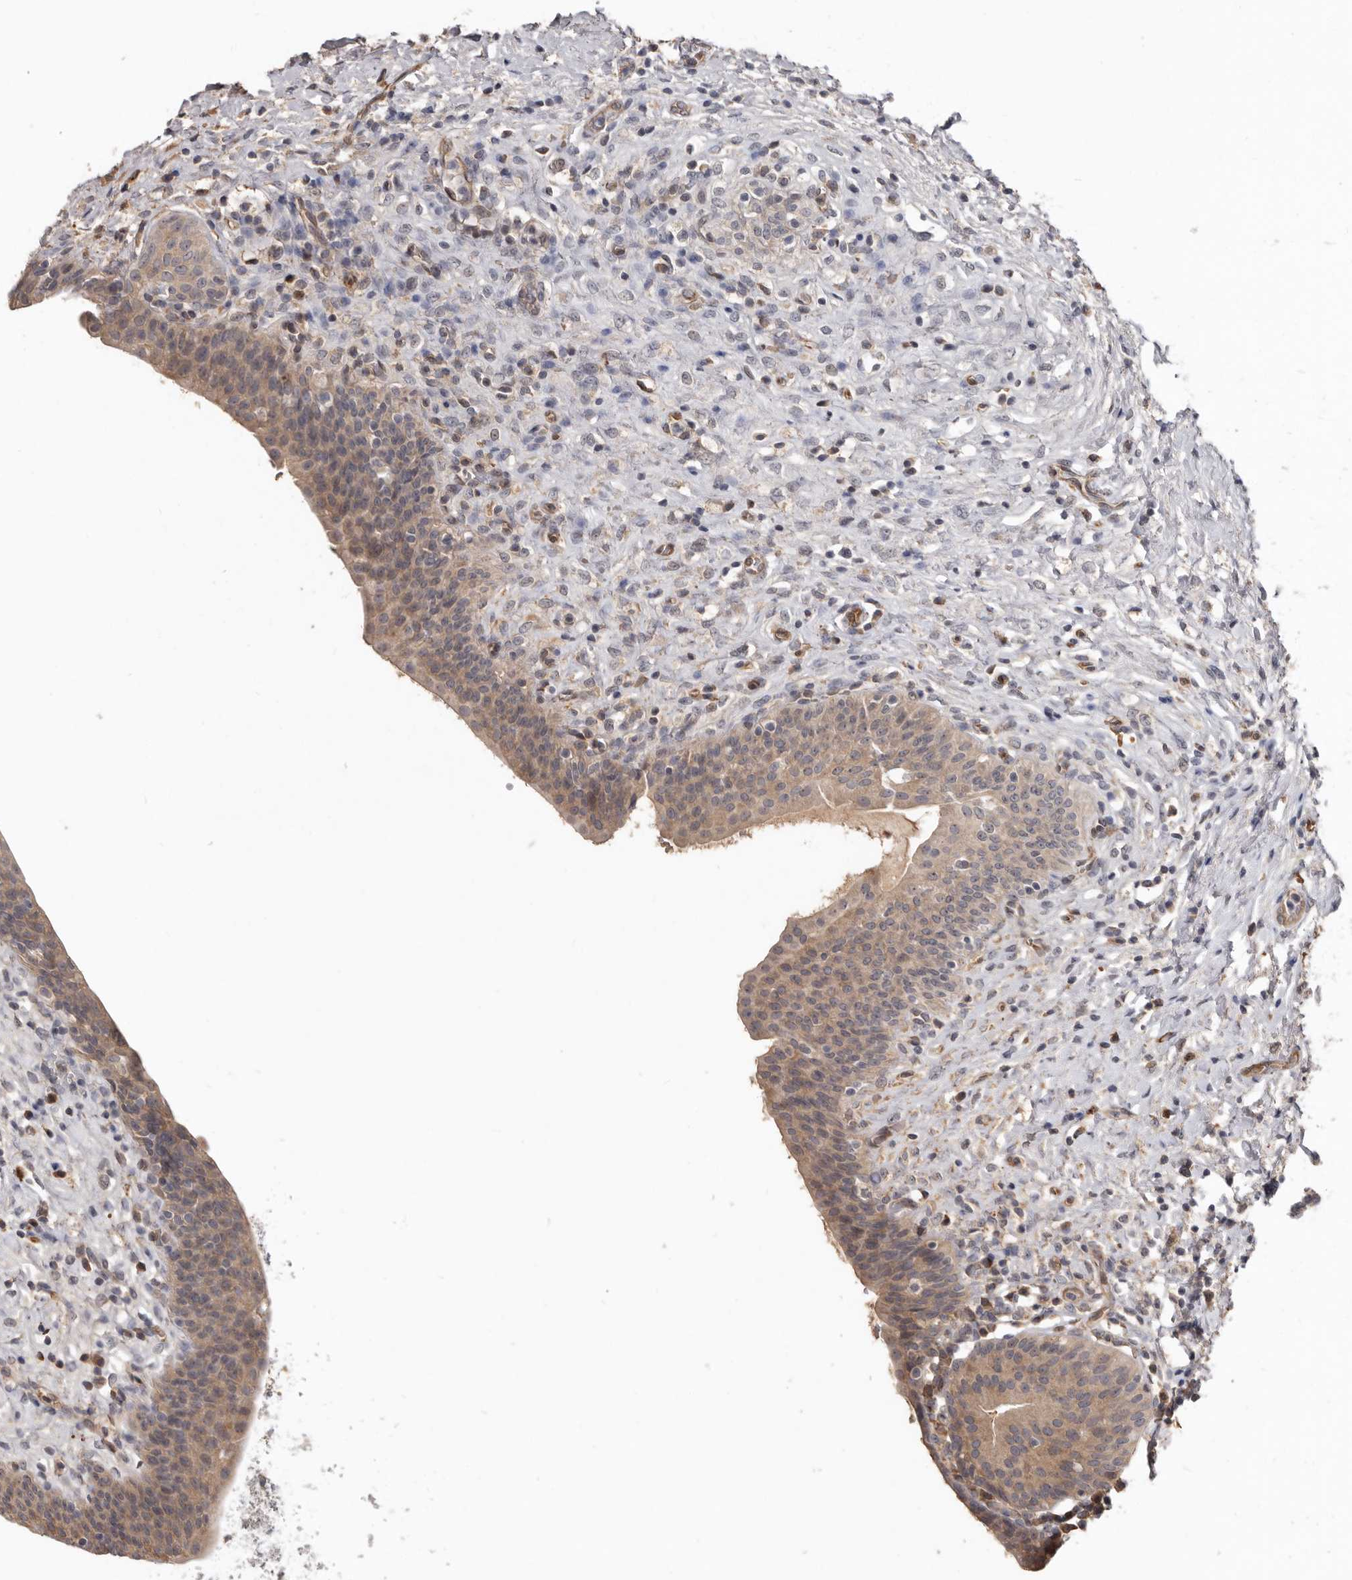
{"staining": {"intensity": "weak", "quantity": ">75%", "location": "cytoplasmic/membranous"}, "tissue": "urinary bladder", "cell_type": "Urothelial cells", "image_type": "normal", "snomed": [{"axis": "morphology", "description": "Normal tissue, NOS"}, {"axis": "topography", "description": "Urinary bladder"}], "caption": "Protein staining shows weak cytoplasmic/membranous positivity in approximately >75% of urothelial cells in normal urinary bladder. (Brightfield microscopy of DAB IHC at high magnification).", "gene": "CDCA8", "patient": {"sex": "male", "age": 83}}